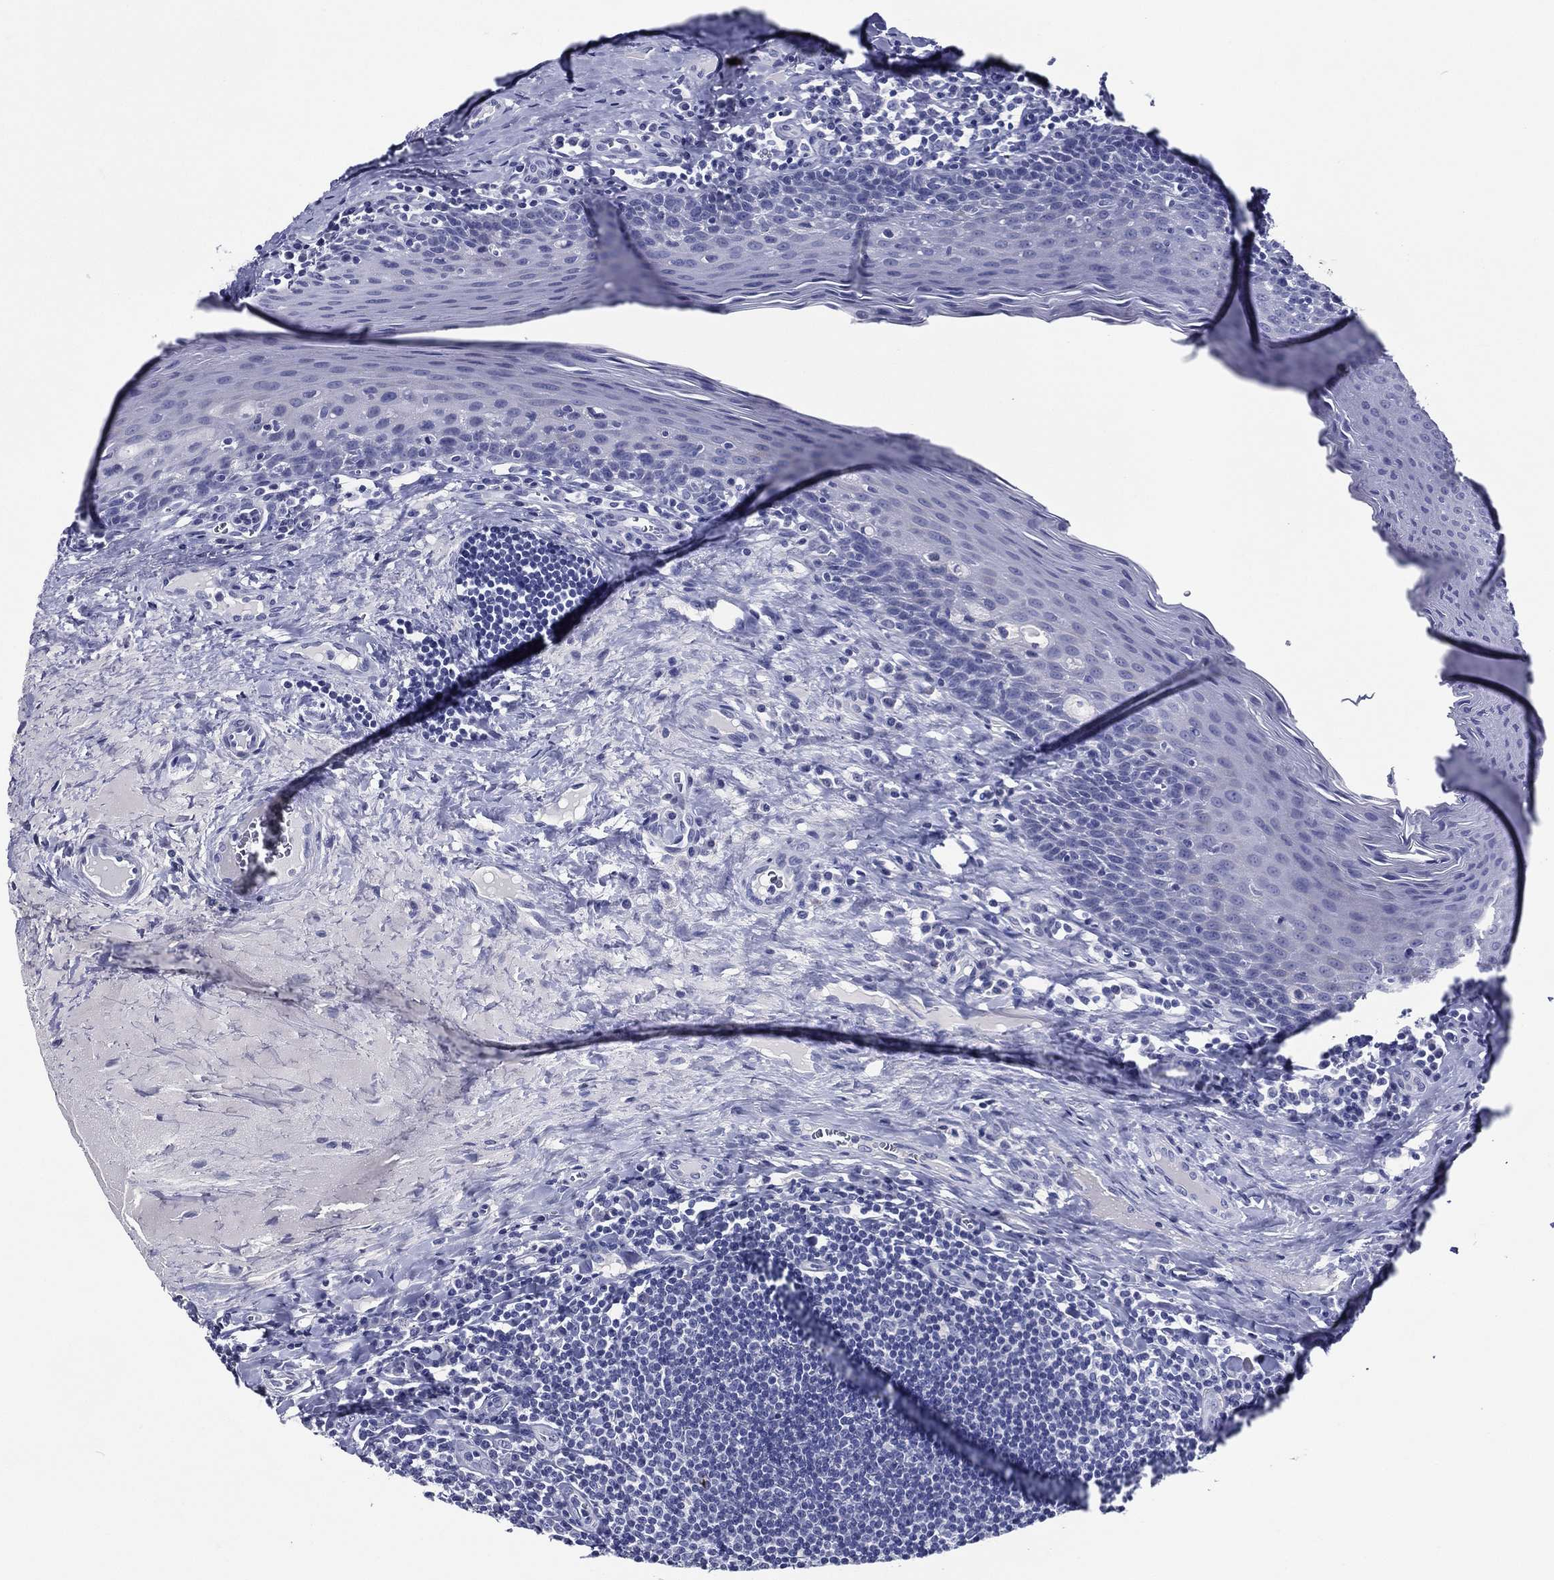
{"staining": {"intensity": "negative", "quantity": "none", "location": "none"}, "tissue": "tonsil", "cell_type": "Germinal center cells", "image_type": "normal", "snomed": [{"axis": "morphology", "description": "Normal tissue, NOS"}, {"axis": "morphology", "description": "Inflammation, NOS"}, {"axis": "topography", "description": "Tonsil"}], "caption": "IHC histopathology image of normal human tonsil stained for a protein (brown), which demonstrates no expression in germinal center cells.", "gene": "ACE2", "patient": {"sex": "female", "age": 31}}